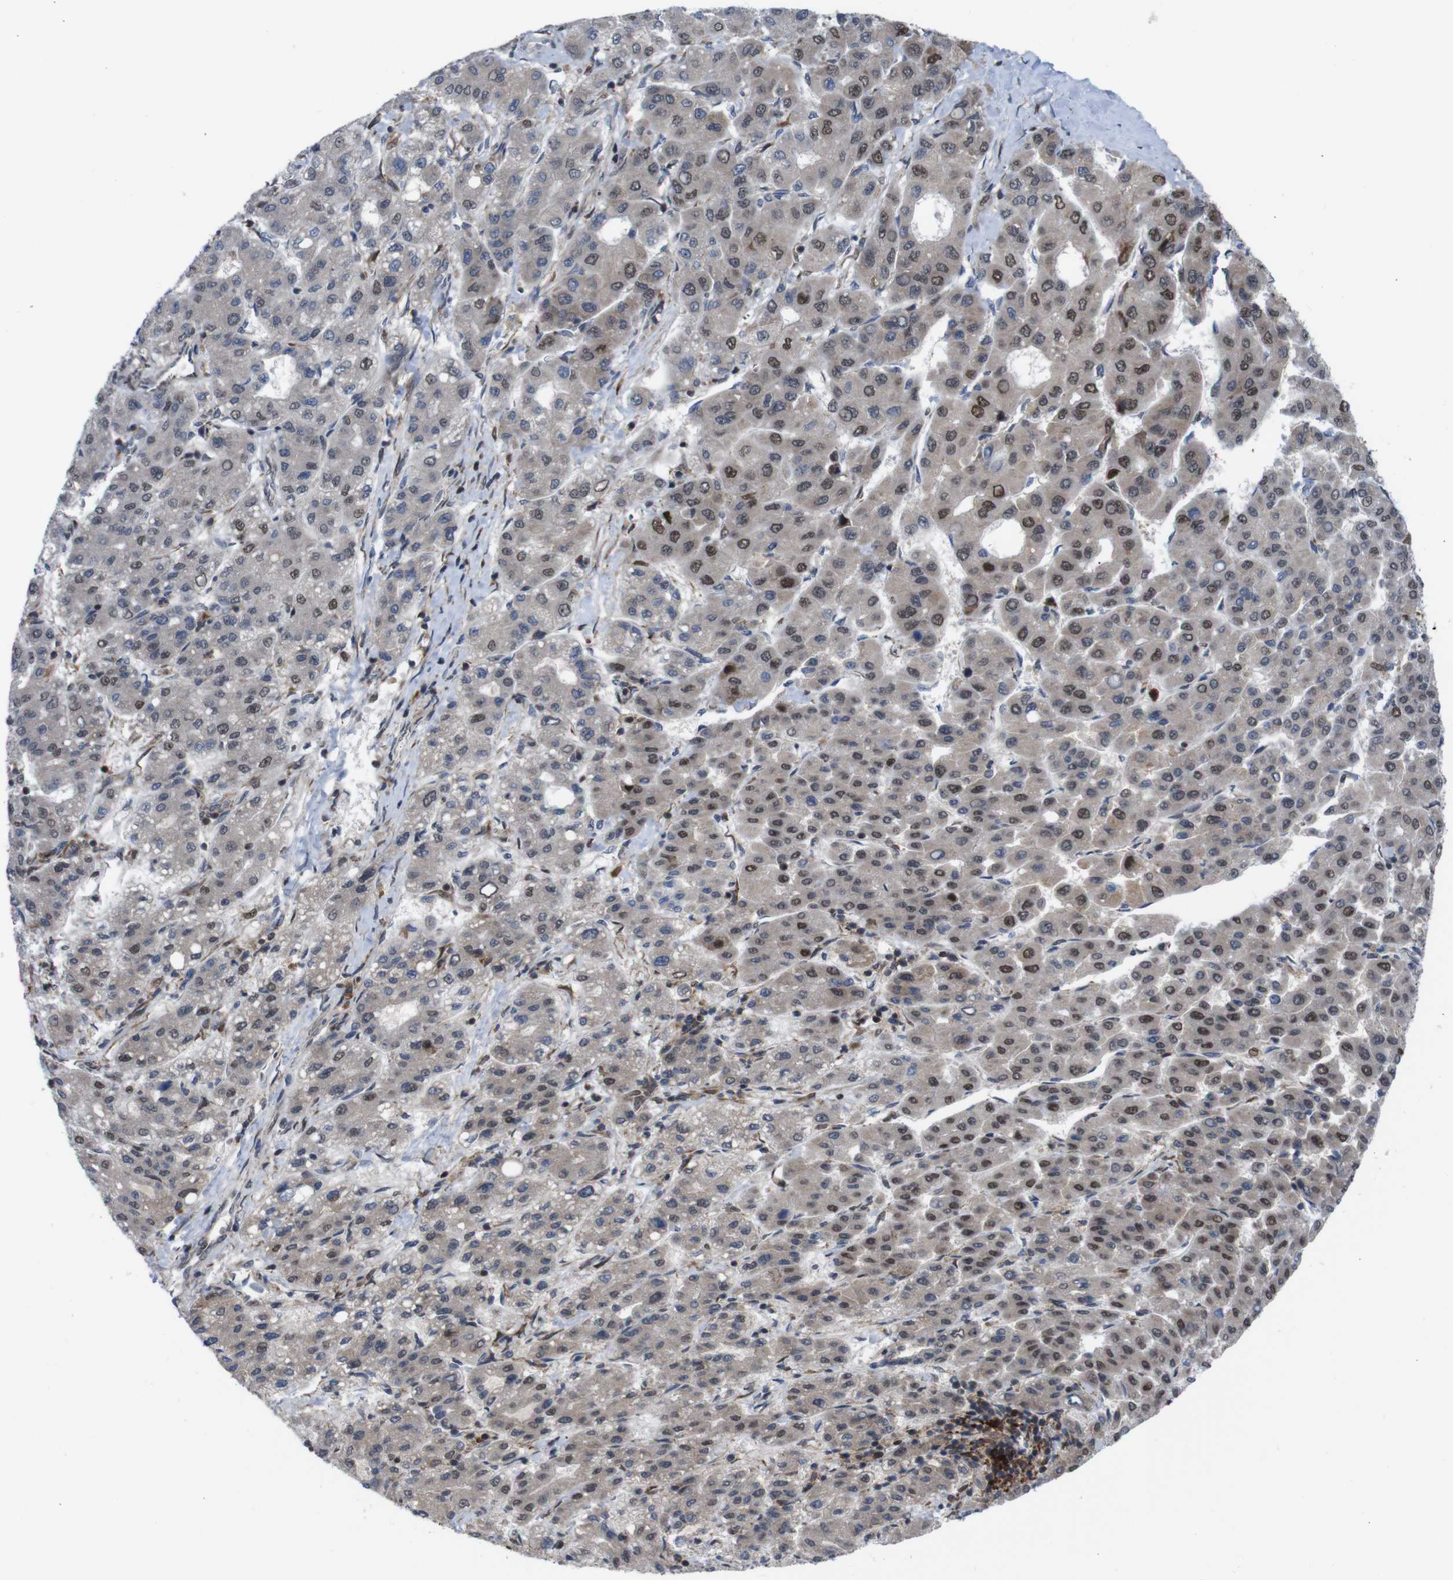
{"staining": {"intensity": "strong", "quantity": "25%-75%", "location": "nuclear"}, "tissue": "liver cancer", "cell_type": "Tumor cells", "image_type": "cancer", "snomed": [{"axis": "morphology", "description": "Carcinoma, Hepatocellular, NOS"}, {"axis": "topography", "description": "Liver"}], "caption": "Human liver cancer stained for a protein (brown) reveals strong nuclear positive staining in about 25%-75% of tumor cells.", "gene": "PTPN1", "patient": {"sex": "male", "age": 65}}